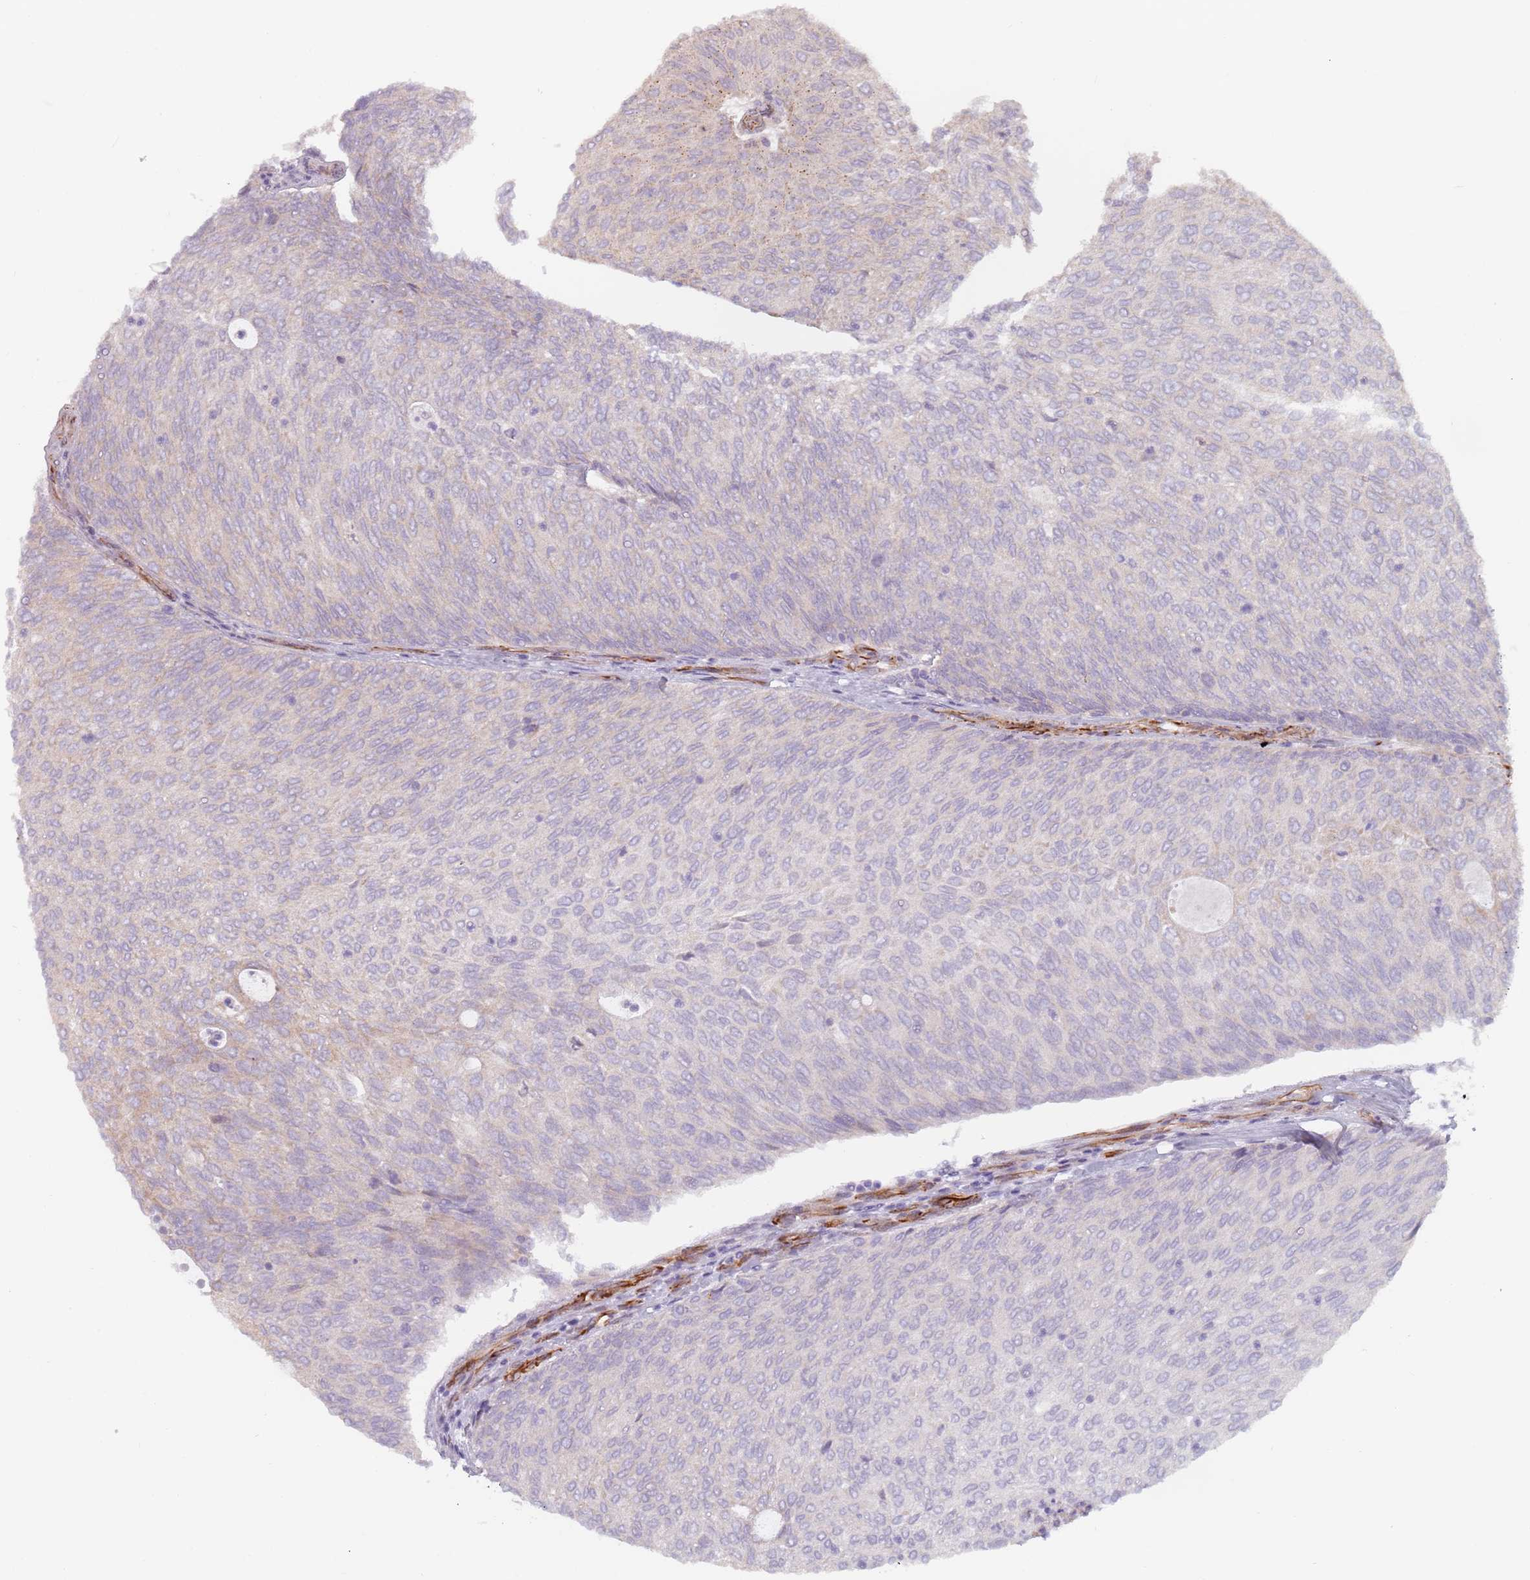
{"staining": {"intensity": "negative", "quantity": "none", "location": "none"}, "tissue": "urothelial cancer", "cell_type": "Tumor cells", "image_type": "cancer", "snomed": [{"axis": "morphology", "description": "Urothelial carcinoma, Low grade"}, {"axis": "topography", "description": "Urinary bladder"}], "caption": "DAB immunohistochemical staining of human urothelial carcinoma (low-grade) displays no significant staining in tumor cells. Brightfield microscopy of immunohistochemistry (IHC) stained with DAB (brown) and hematoxylin (blue), captured at high magnification.", "gene": "GAS2L3", "patient": {"sex": "female", "age": 79}}